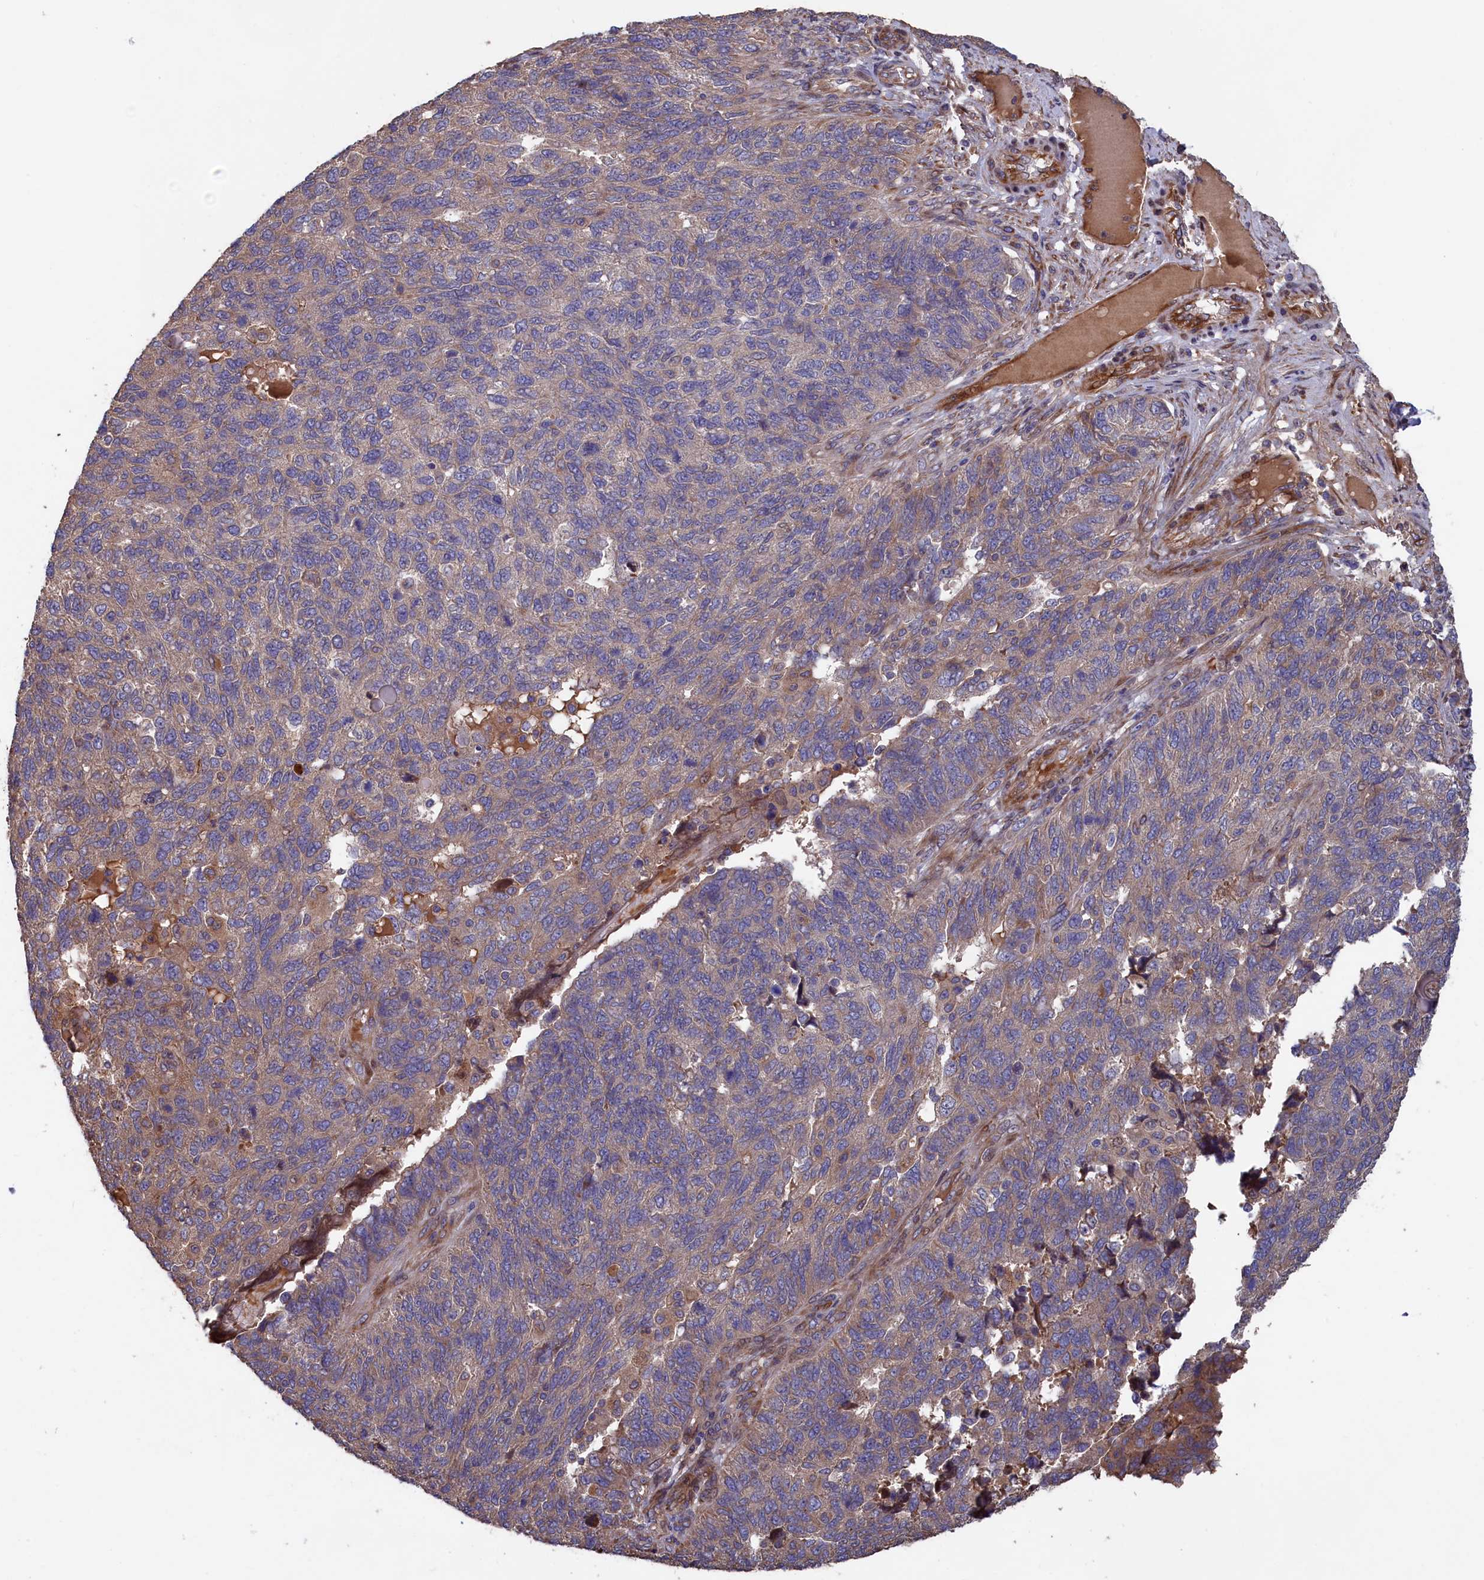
{"staining": {"intensity": "weak", "quantity": "25%-75%", "location": "cytoplasmic/membranous"}, "tissue": "endometrial cancer", "cell_type": "Tumor cells", "image_type": "cancer", "snomed": [{"axis": "morphology", "description": "Adenocarcinoma, NOS"}, {"axis": "topography", "description": "Endometrium"}], "caption": "An image of endometrial cancer stained for a protein displays weak cytoplasmic/membranous brown staining in tumor cells.", "gene": "GREB1L", "patient": {"sex": "female", "age": 66}}